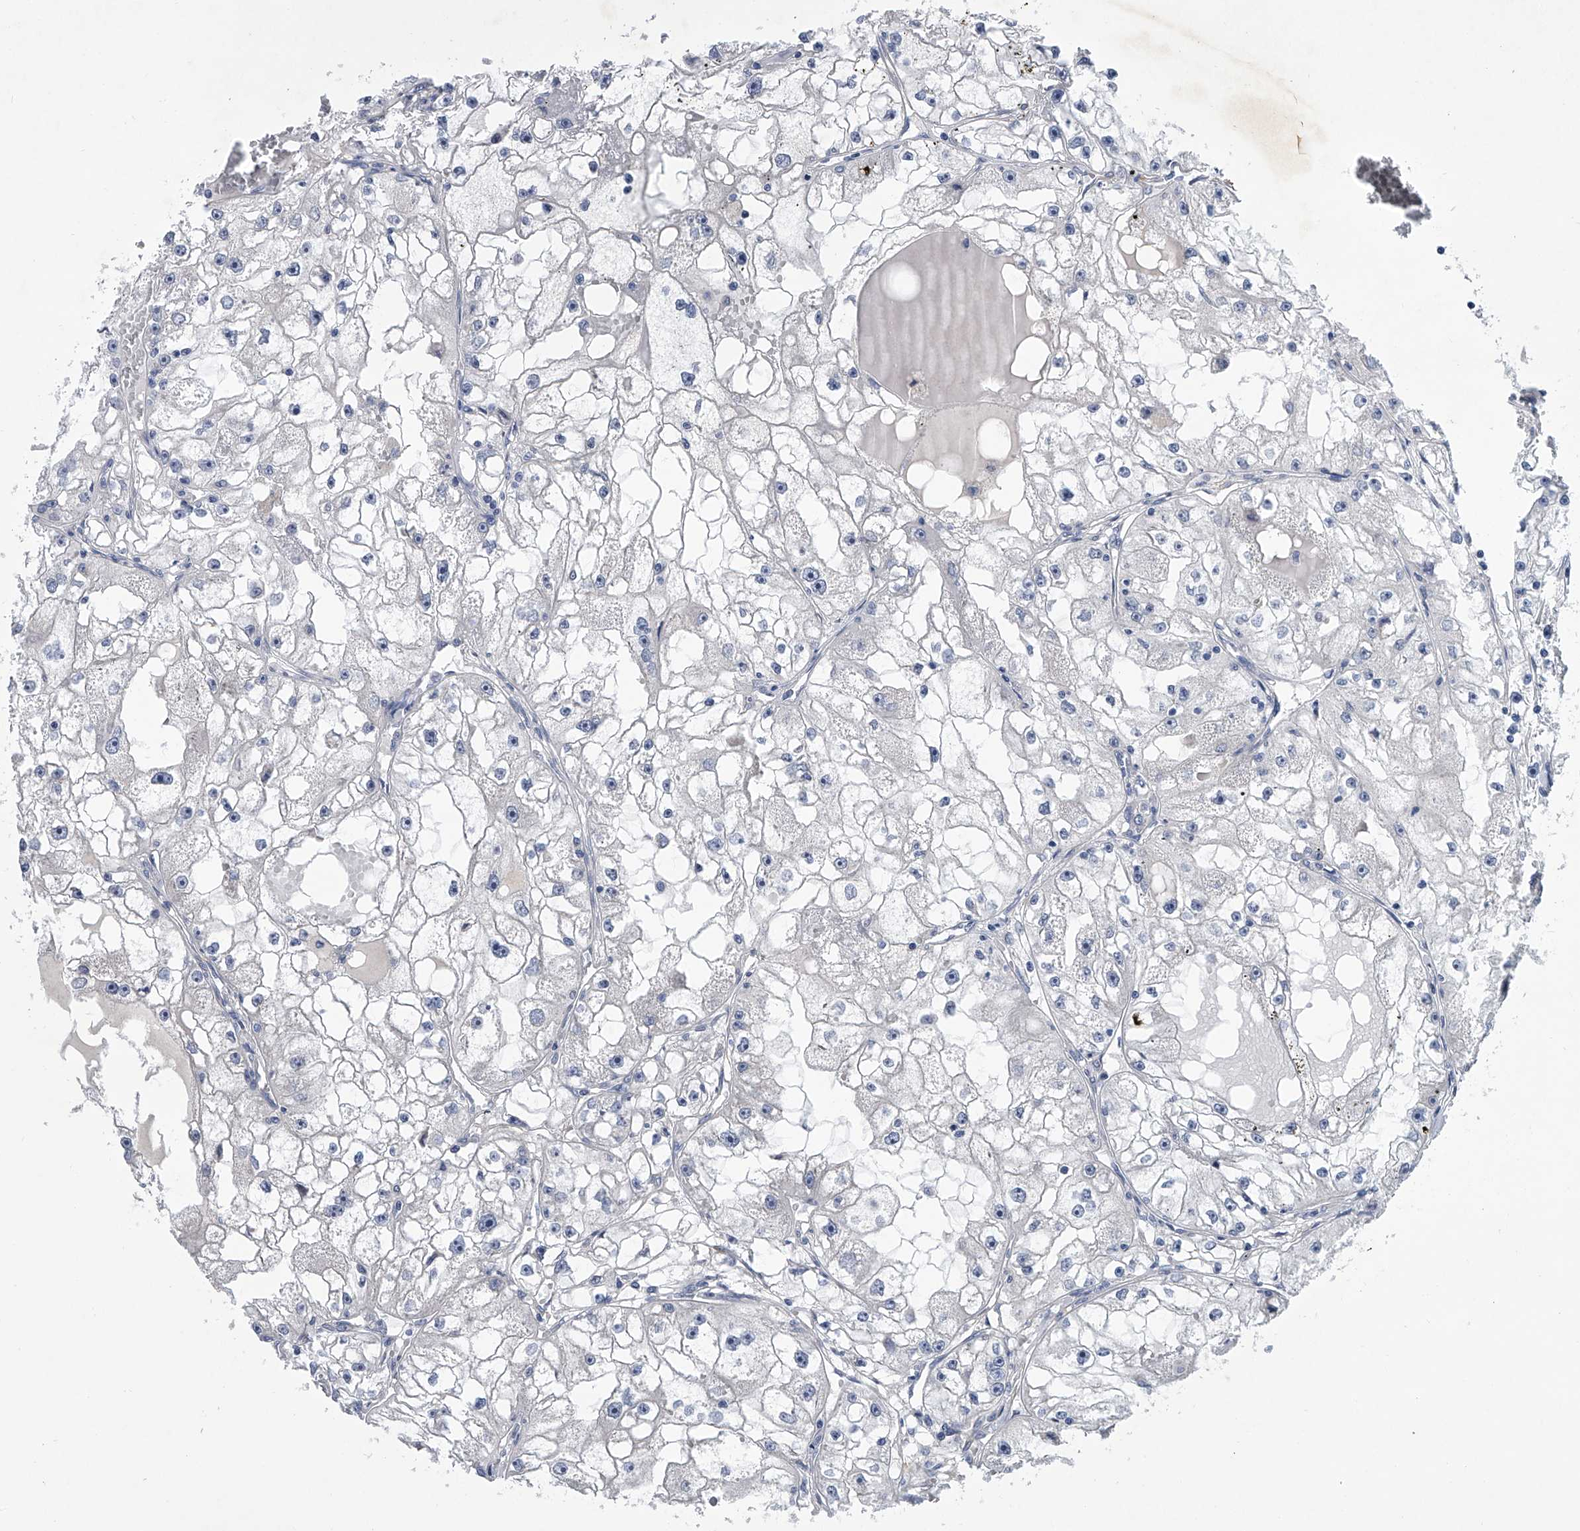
{"staining": {"intensity": "negative", "quantity": "none", "location": "none"}, "tissue": "renal cancer", "cell_type": "Tumor cells", "image_type": "cancer", "snomed": [{"axis": "morphology", "description": "Adenocarcinoma, NOS"}, {"axis": "topography", "description": "Kidney"}], "caption": "Human renal adenocarcinoma stained for a protein using IHC reveals no positivity in tumor cells.", "gene": "ALG14", "patient": {"sex": "male", "age": 56}}